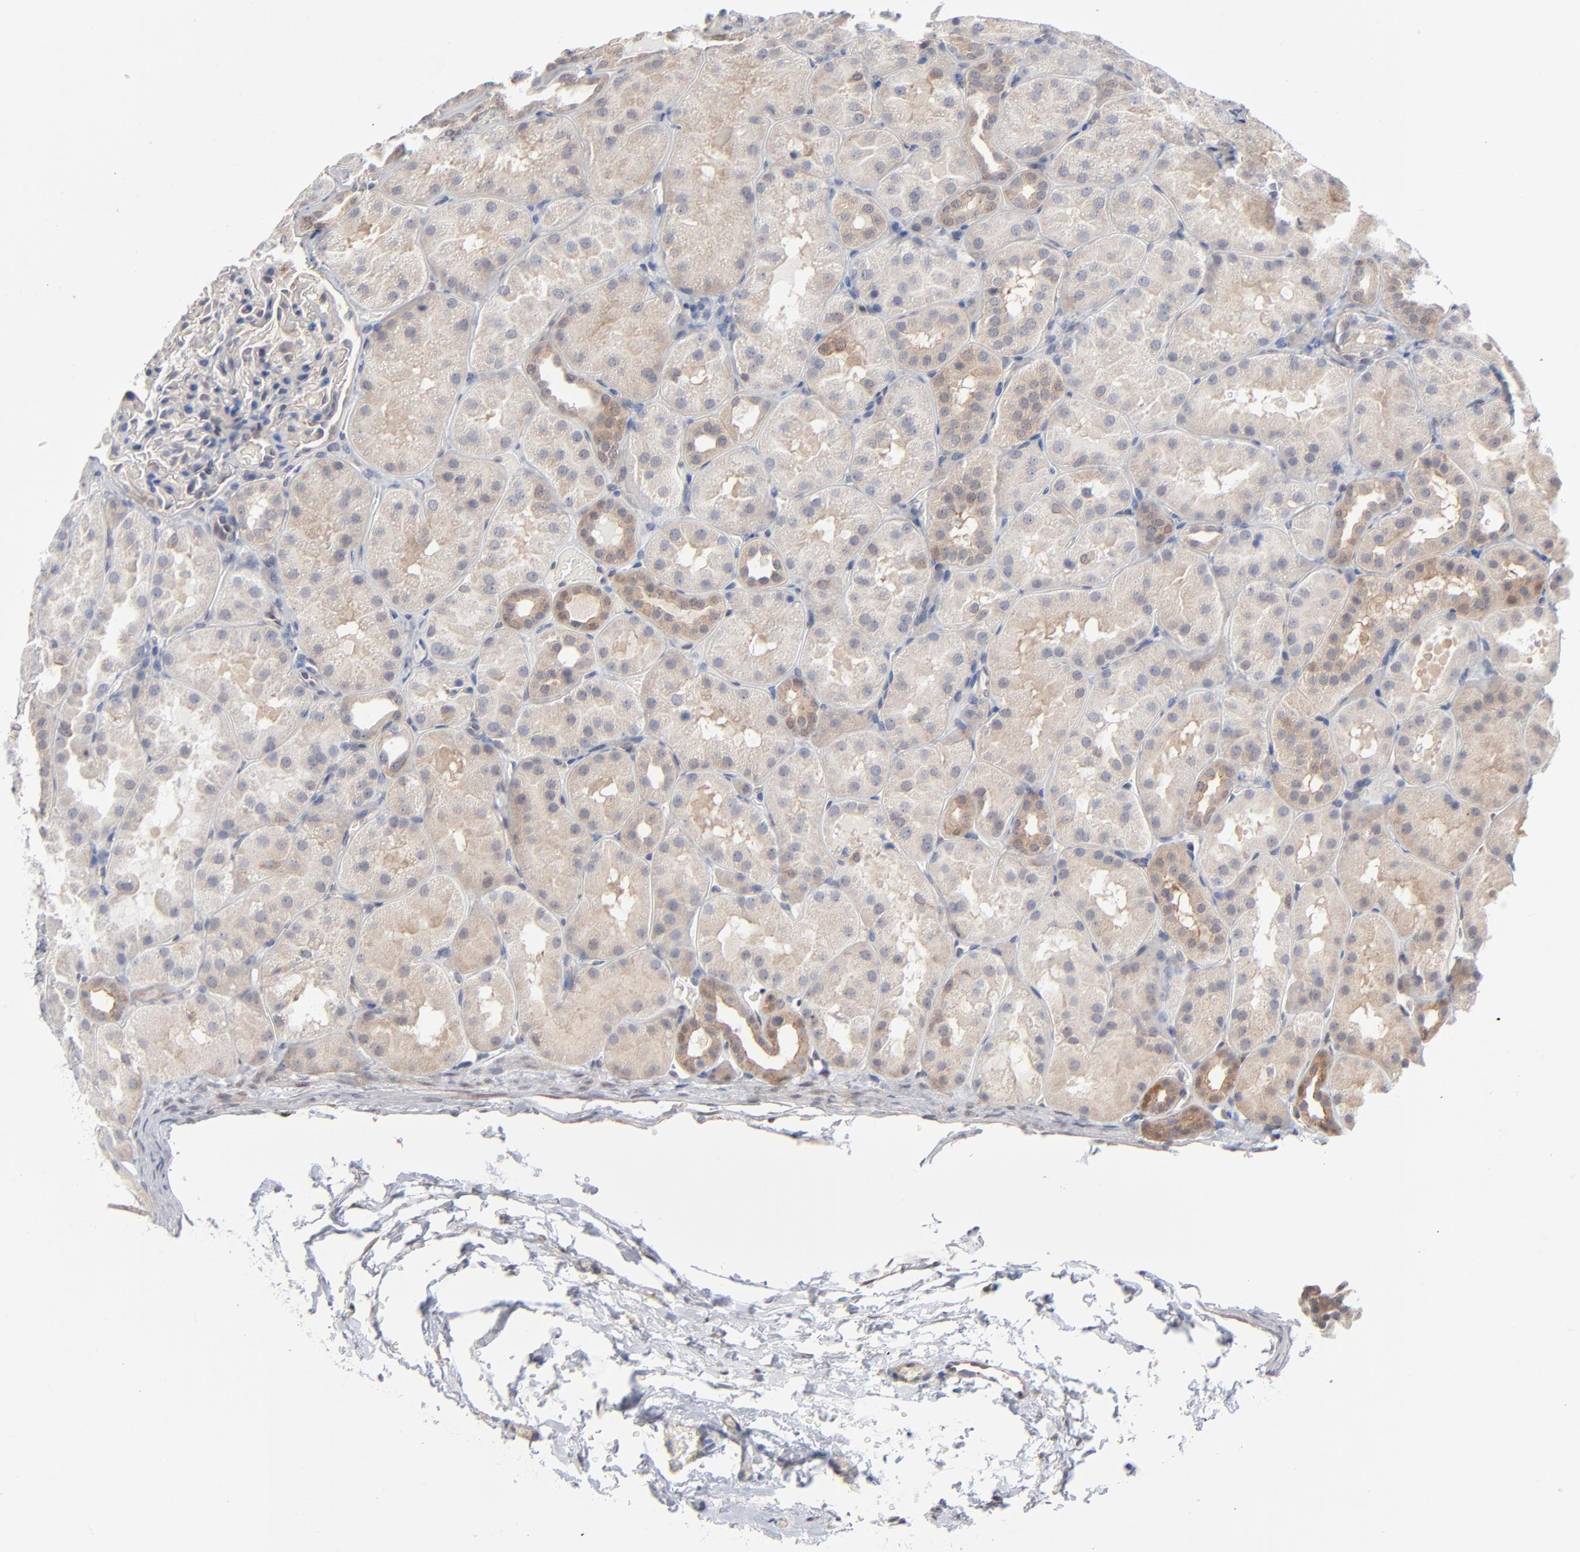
{"staining": {"intensity": "weak", "quantity": "<25%", "location": "cytoplasmic/membranous"}, "tissue": "kidney", "cell_type": "Cells in tubules", "image_type": "normal", "snomed": [{"axis": "morphology", "description": "Normal tissue, NOS"}, {"axis": "topography", "description": "Kidney"}], "caption": "A photomicrograph of kidney stained for a protein displays no brown staining in cells in tubules.", "gene": "RPS6KB1", "patient": {"sex": "male", "age": 28}}